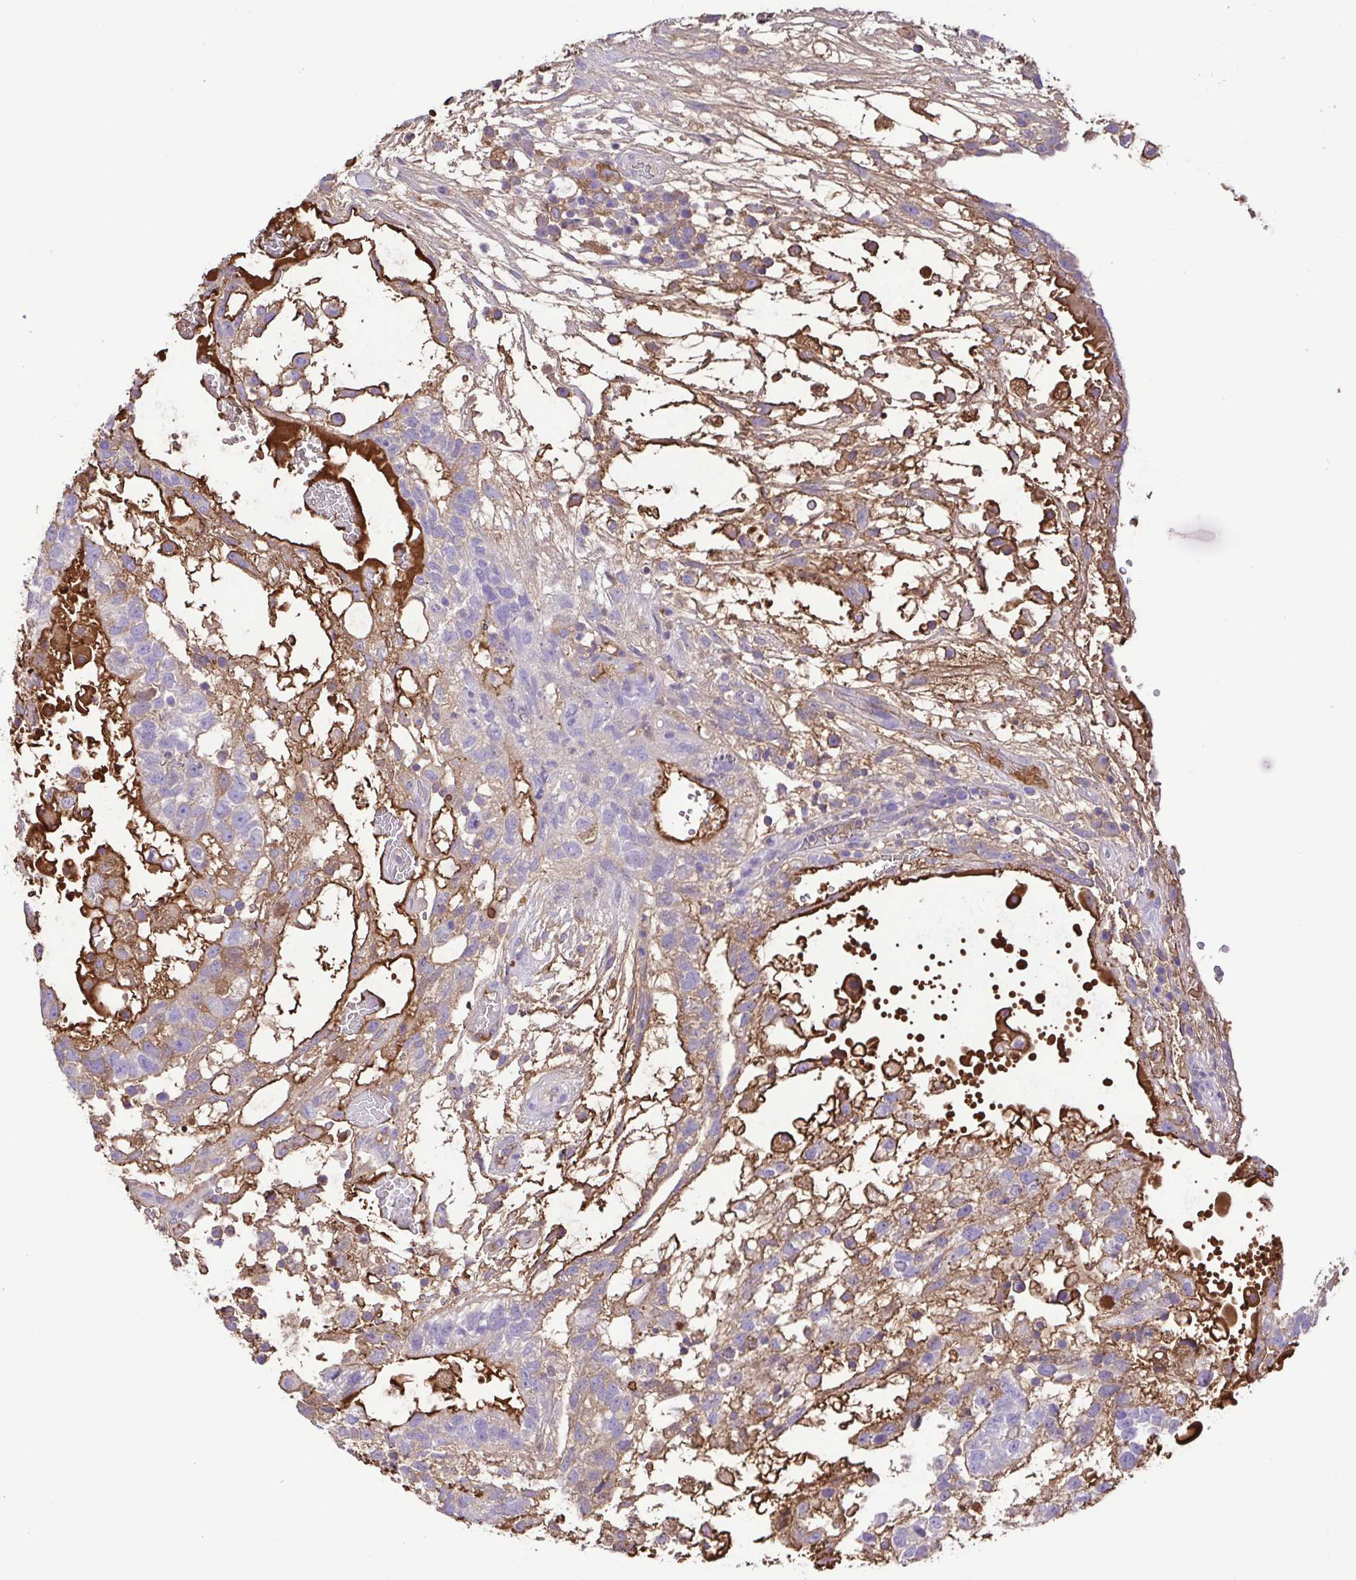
{"staining": {"intensity": "weak", "quantity": "25%-75%", "location": "cytoplasmic/membranous"}, "tissue": "testis cancer", "cell_type": "Tumor cells", "image_type": "cancer", "snomed": [{"axis": "morphology", "description": "Normal tissue, NOS"}, {"axis": "morphology", "description": "Carcinoma, Embryonal, NOS"}, {"axis": "topography", "description": "Testis"}], "caption": "An image of testis cancer (embryonal carcinoma) stained for a protein displays weak cytoplasmic/membranous brown staining in tumor cells.", "gene": "IGFL1", "patient": {"sex": "male", "age": 32}}